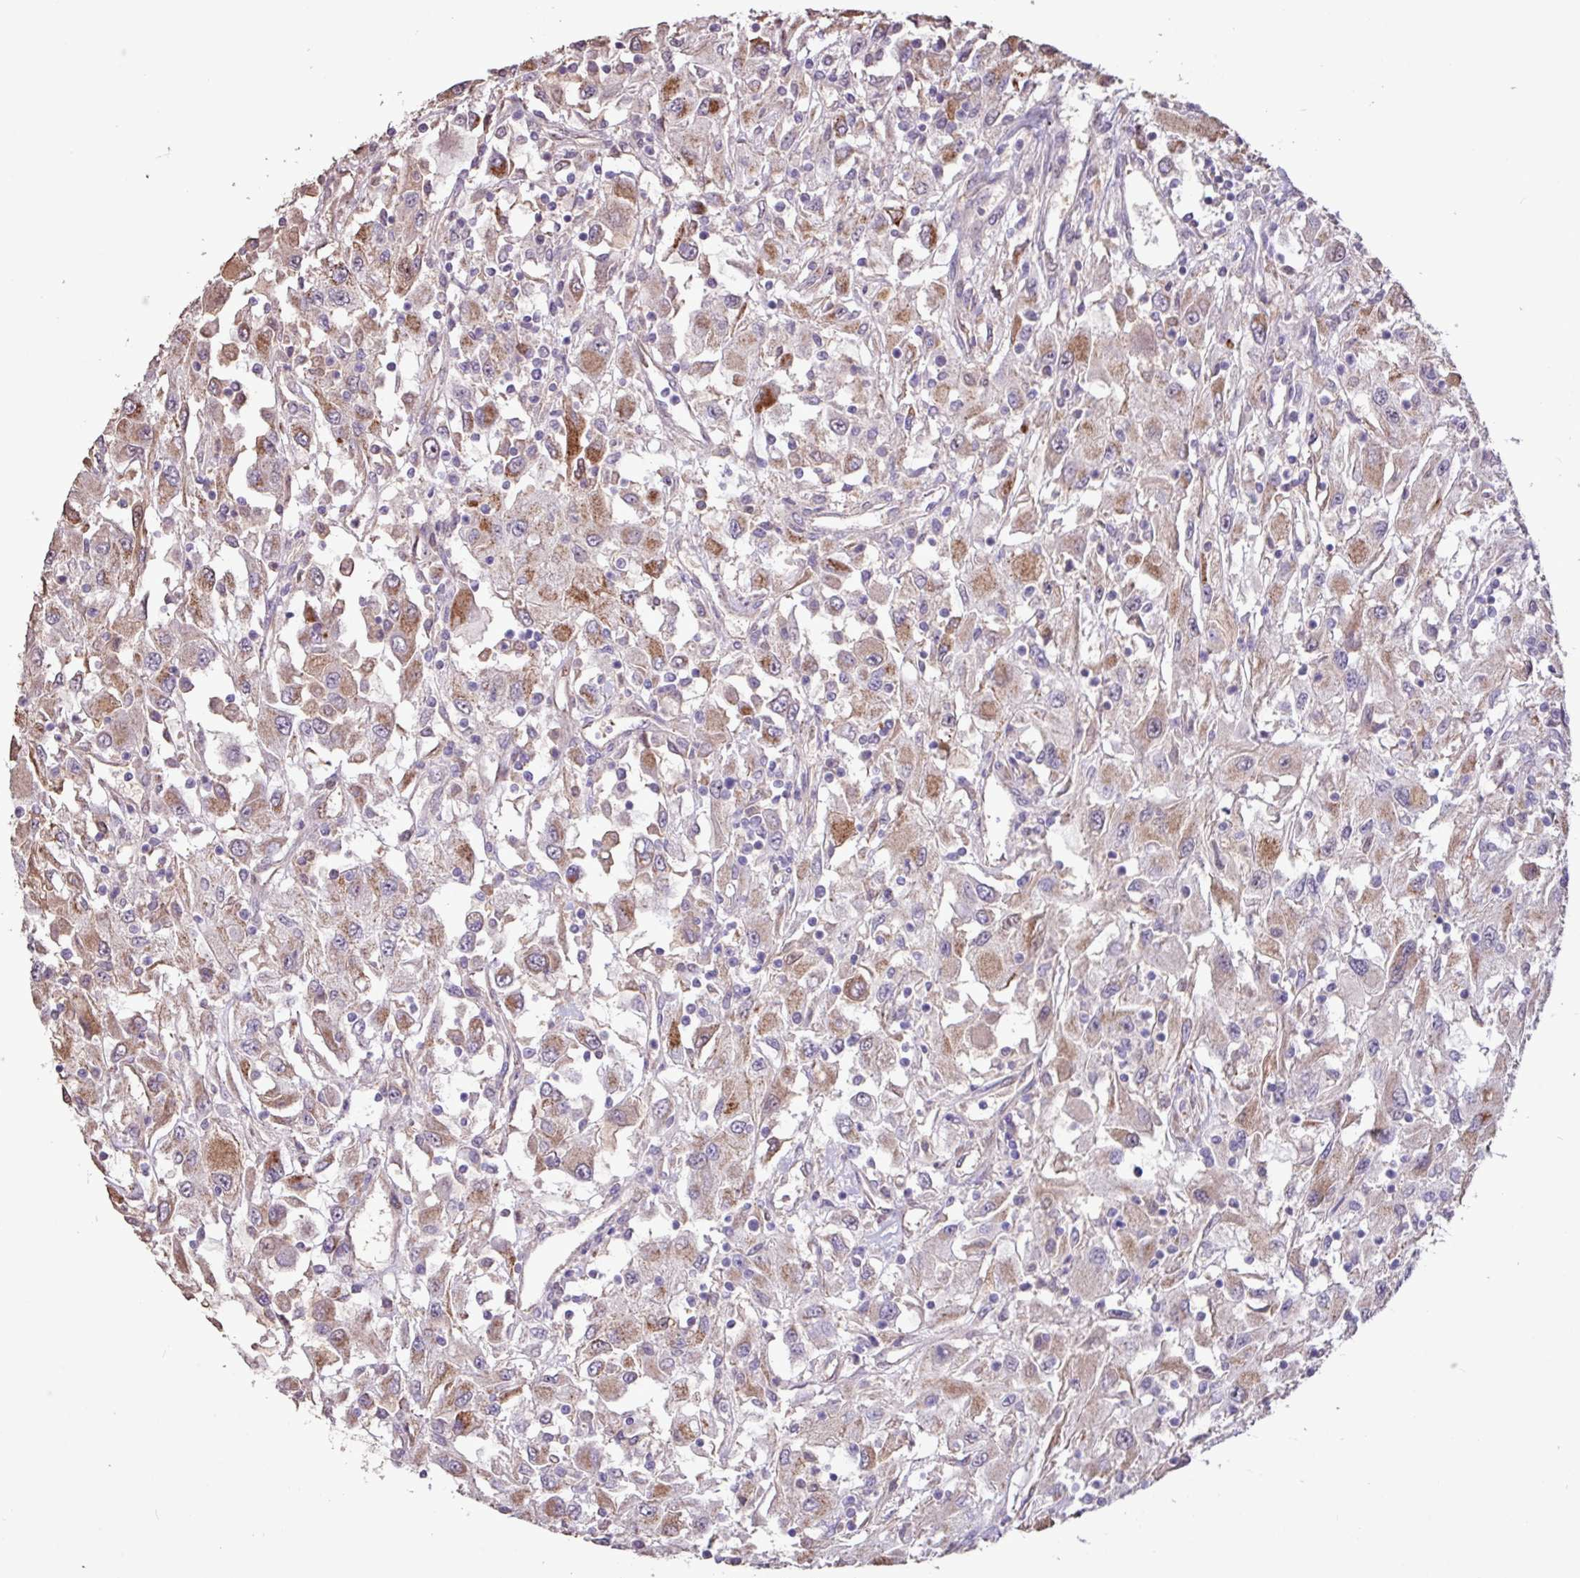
{"staining": {"intensity": "moderate", "quantity": "25%-75%", "location": "cytoplasmic/membranous"}, "tissue": "renal cancer", "cell_type": "Tumor cells", "image_type": "cancer", "snomed": [{"axis": "morphology", "description": "Adenocarcinoma, NOS"}, {"axis": "topography", "description": "Kidney"}], "caption": "Renal cancer stained with immunohistochemistry (IHC) shows moderate cytoplasmic/membranous staining in about 25%-75% of tumor cells. The staining was performed using DAB (3,3'-diaminobenzidine) to visualize the protein expression in brown, while the nuclei were stained in blue with hematoxylin (Magnification: 20x).", "gene": "L3MBTL3", "patient": {"sex": "female", "age": 67}}